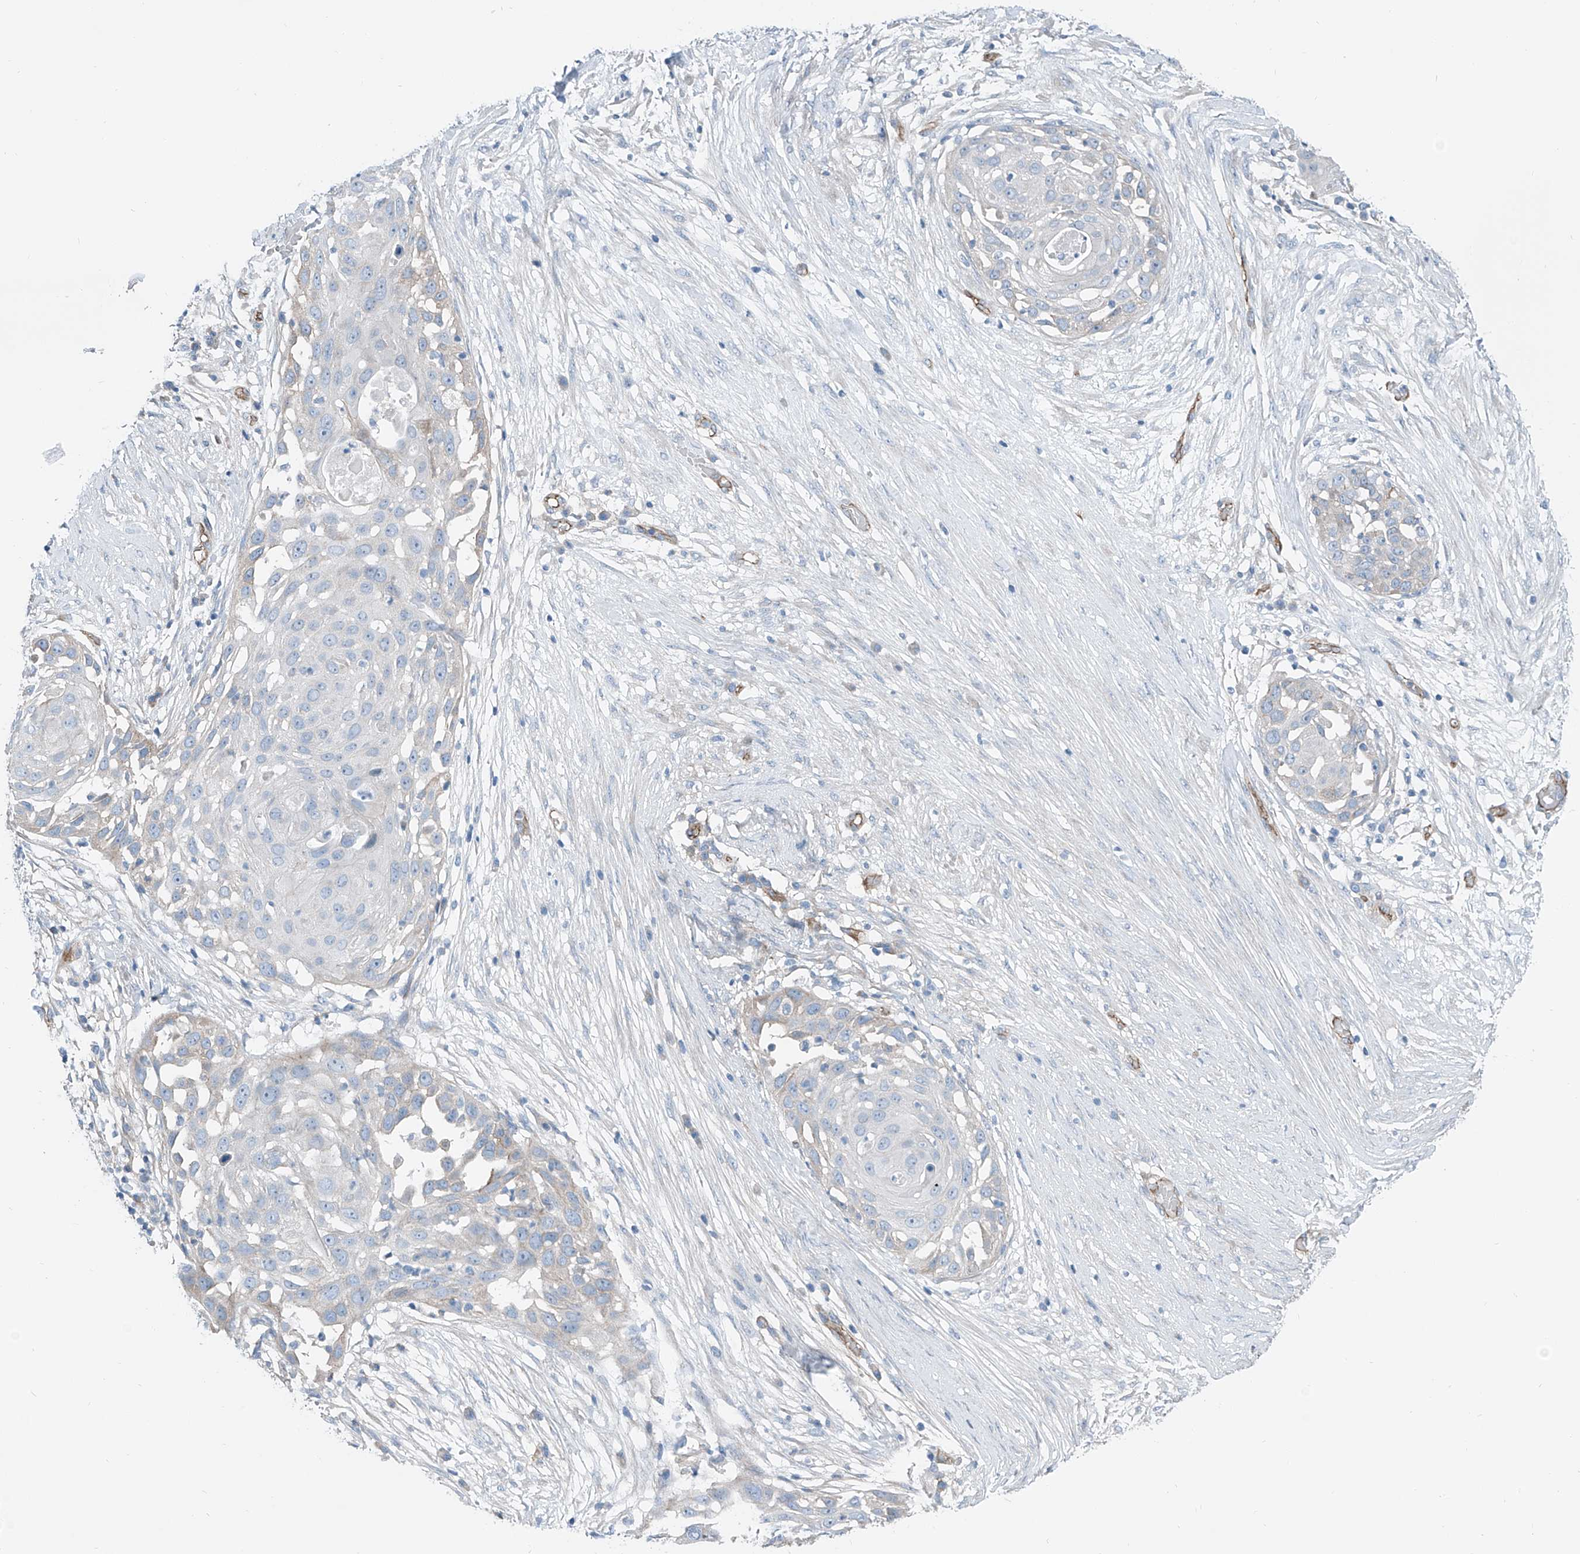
{"staining": {"intensity": "negative", "quantity": "none", "location": "none"}, "tissue": "skin cancer", "cell_type": "Tumor cells", "image_type": "cancer", "snomed": [{"axis": "morphology", "description": "Squamous cell carcinoma, NOS"}, {"axis": "topography", "description": "Skin"}], "caption": "Tumor cells are negative for brown protein staining in skin cancer.", "gene": "THEMIS2", "patient": {"sex": "female", "age": 44}}